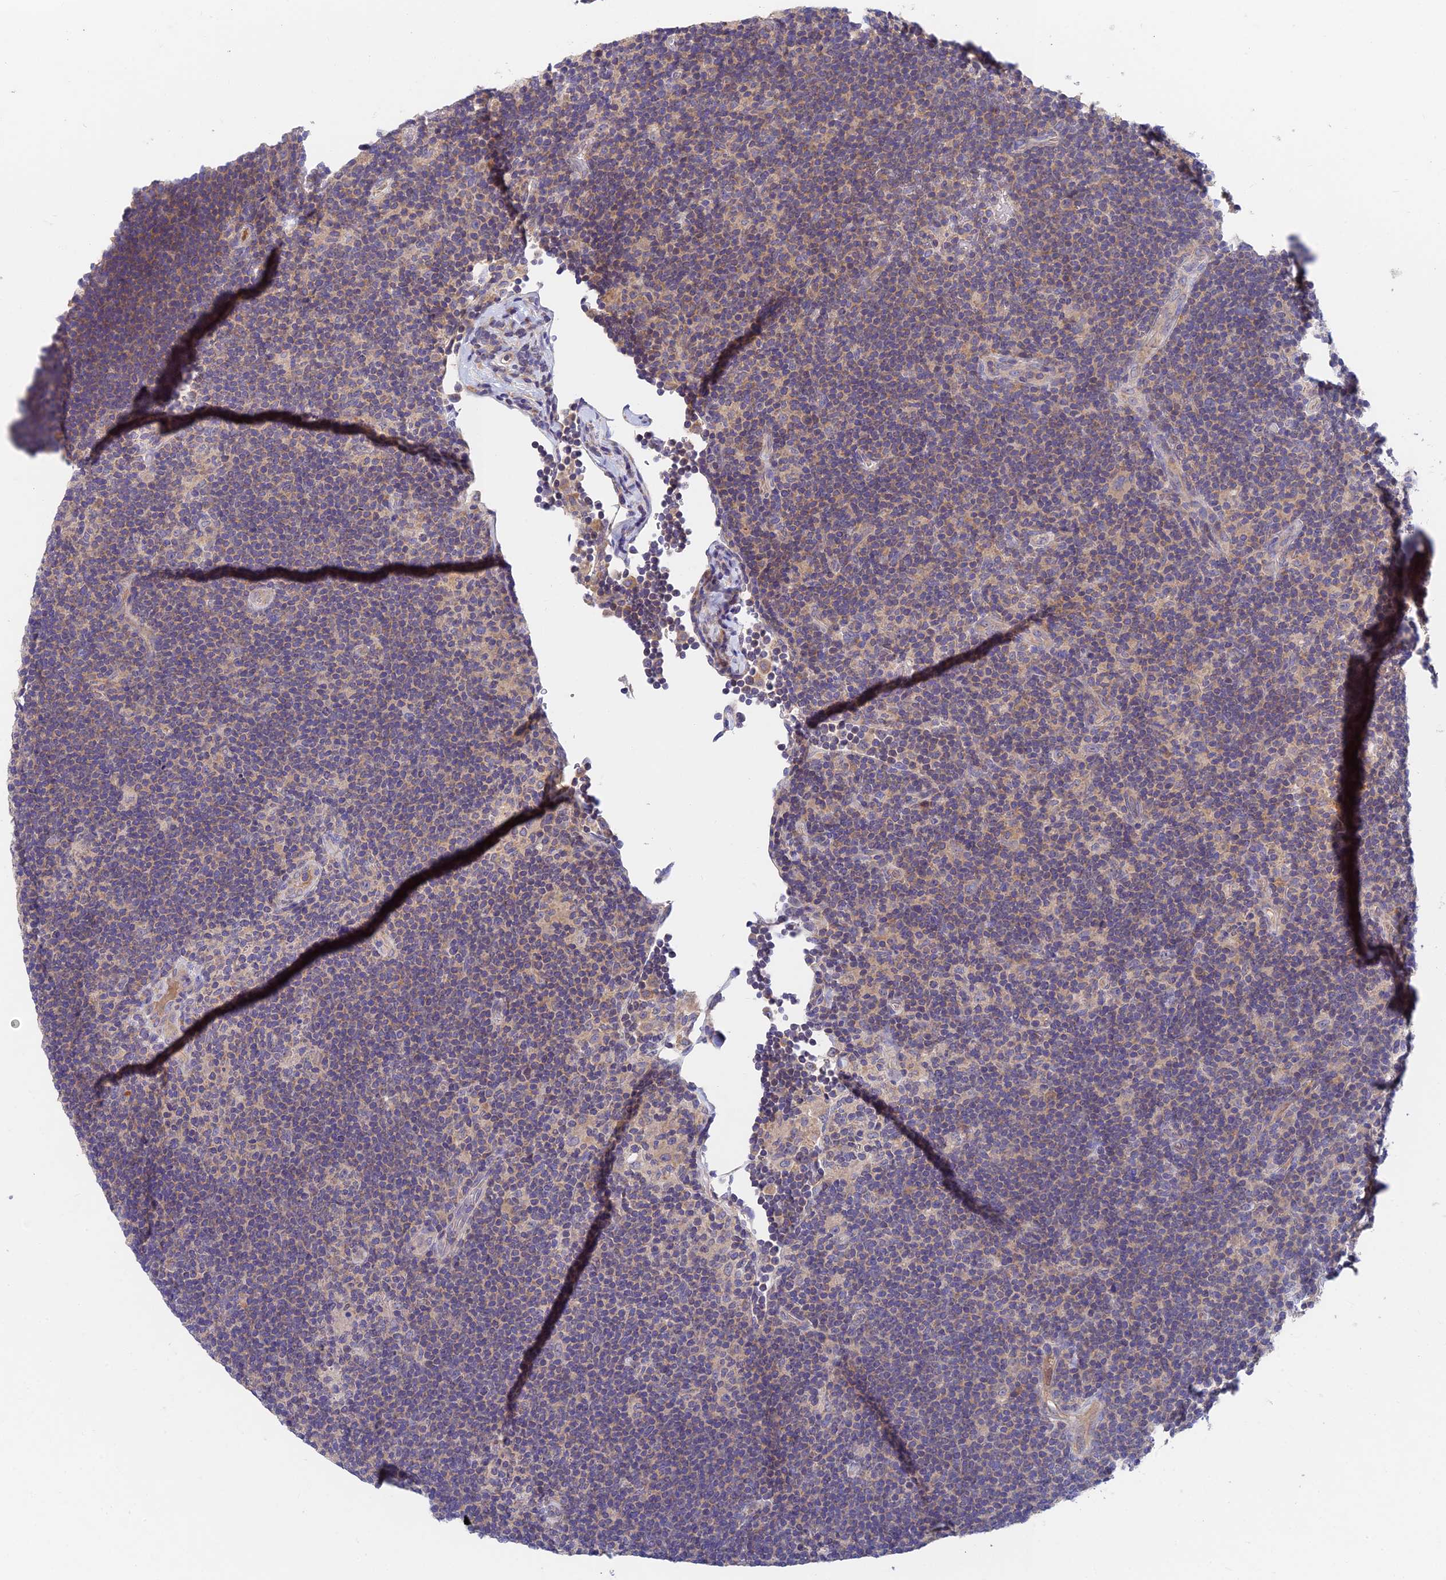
{"staining": {"intensity": "negative", "quantity": "none", "location": "none"}, "tissue": "lymphoma", "cell_type": "Tumor cells", "image_type": "cancer", "snomed": [{"axis": "morphology", "description": "Hodgkin's disease, NOS"}, {"axis": "topography", "description": "Lymph node"}], "caption": "This is a image of immunohistochemistry staining of Hodgkin's disease, which shows no expression in tumor cells. (DAB (3,3'-diaminobenzidine) immunohistochemistry with hematoxylin counter stain).", "gene": "ADAMTS13", "patient": {"sex": "female", "age": 57}}